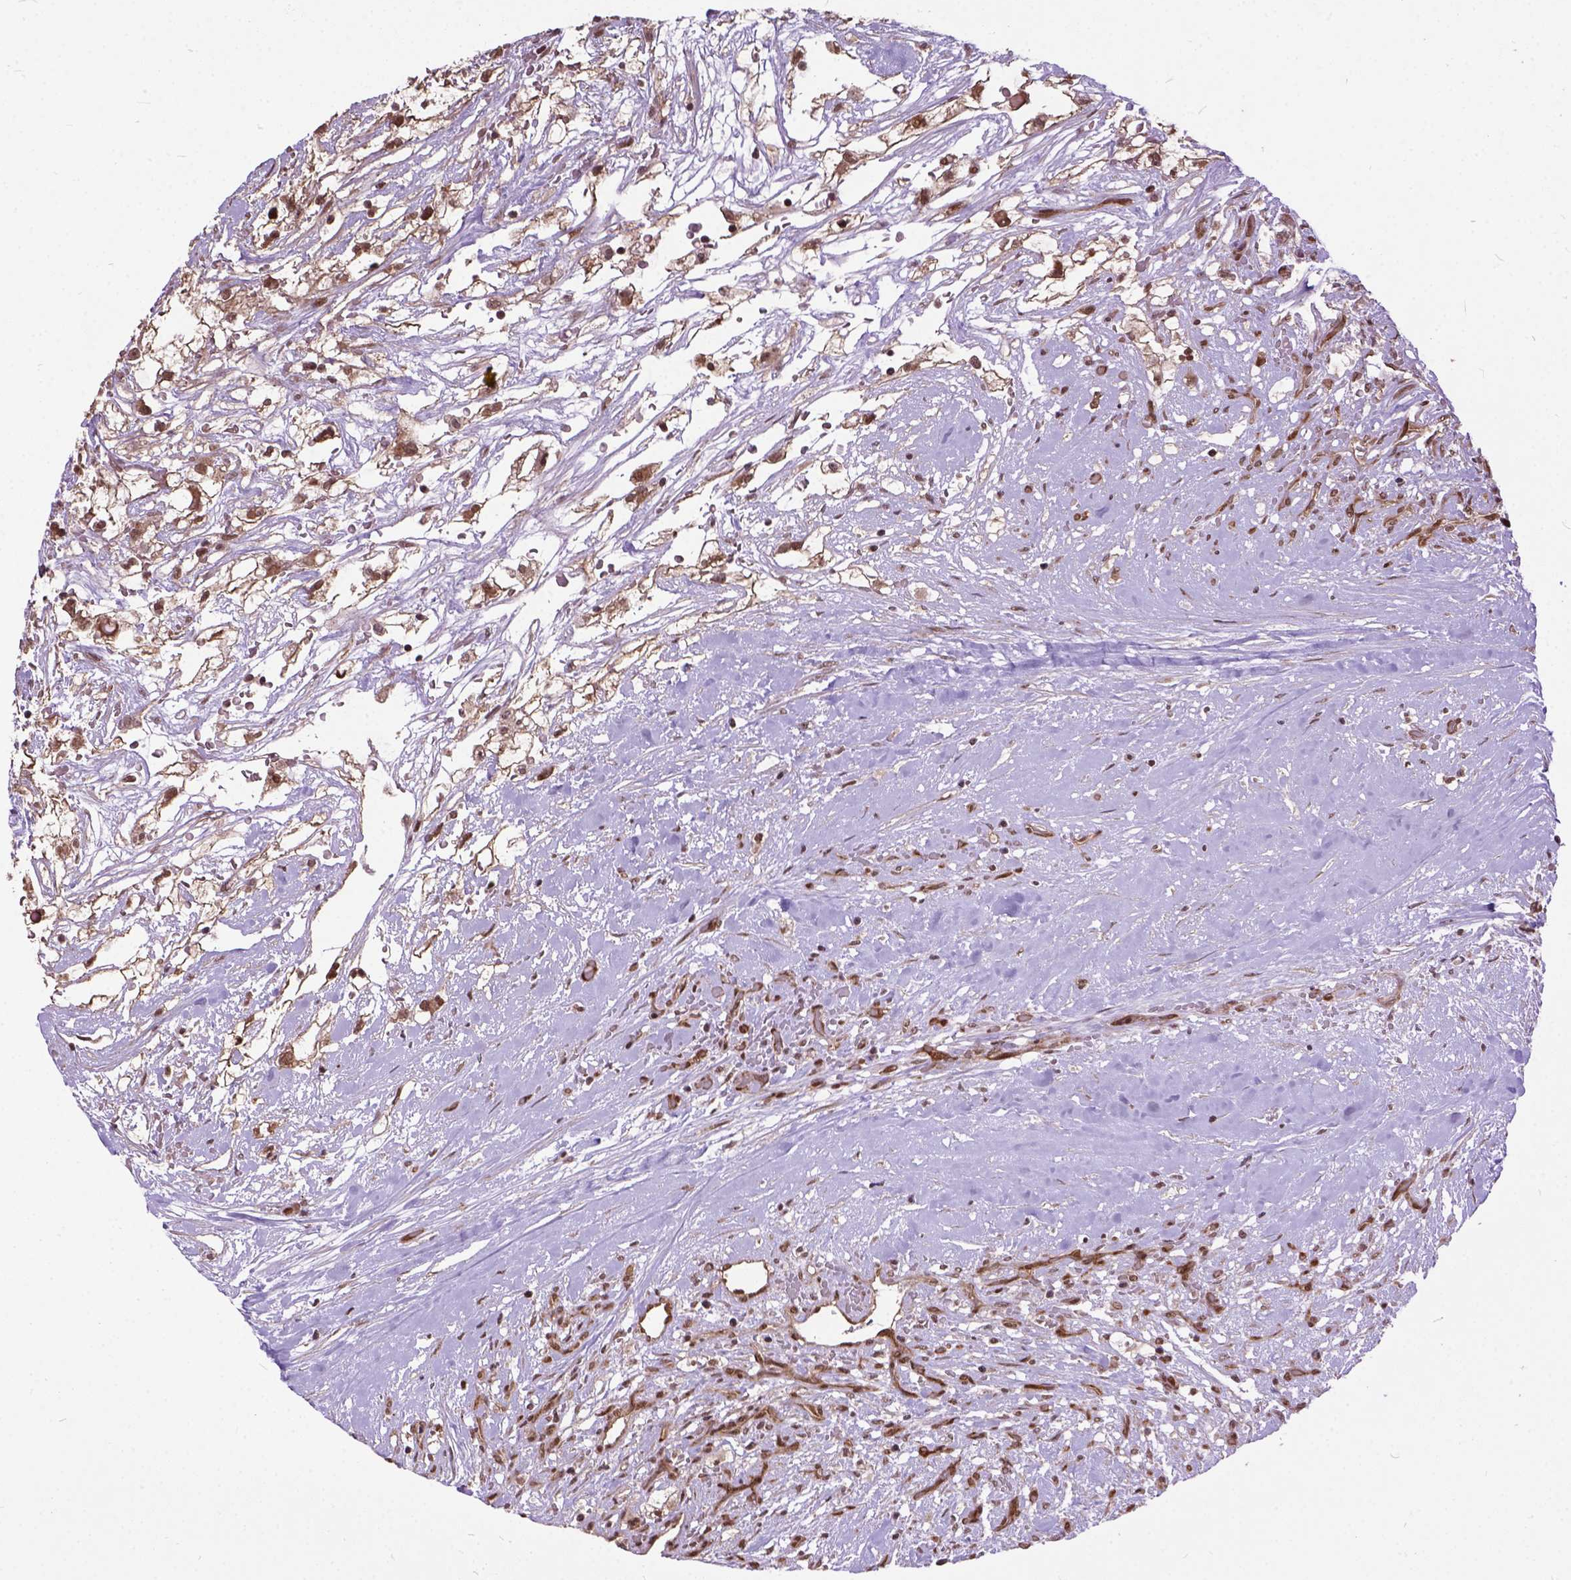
{"staining": {"intensity": "moderate", "quantity": ">75%", "location": "nuclear"}, "tissue": "renal cancer", "cell_type": "Tumor cells", "image_type": "cancer", "snomed": [{"axis": "morphology", "description": "Adenocarcinoma, NOS"}, {"axis": "topography", "description": "Kidney"}], "caption": "Immunohistochemistry of human renal cancer (adenocarcinoma) reveals medium levels of moderate nuclear expression in approximately >75% of tumor cells. The staining is performed using DAB brown chromogen to label protein expression. The nuclei are counter-stained blue using hematoxylin.", "gene": "ZNF630", "patient": {"sex": "male", "age": 59}}